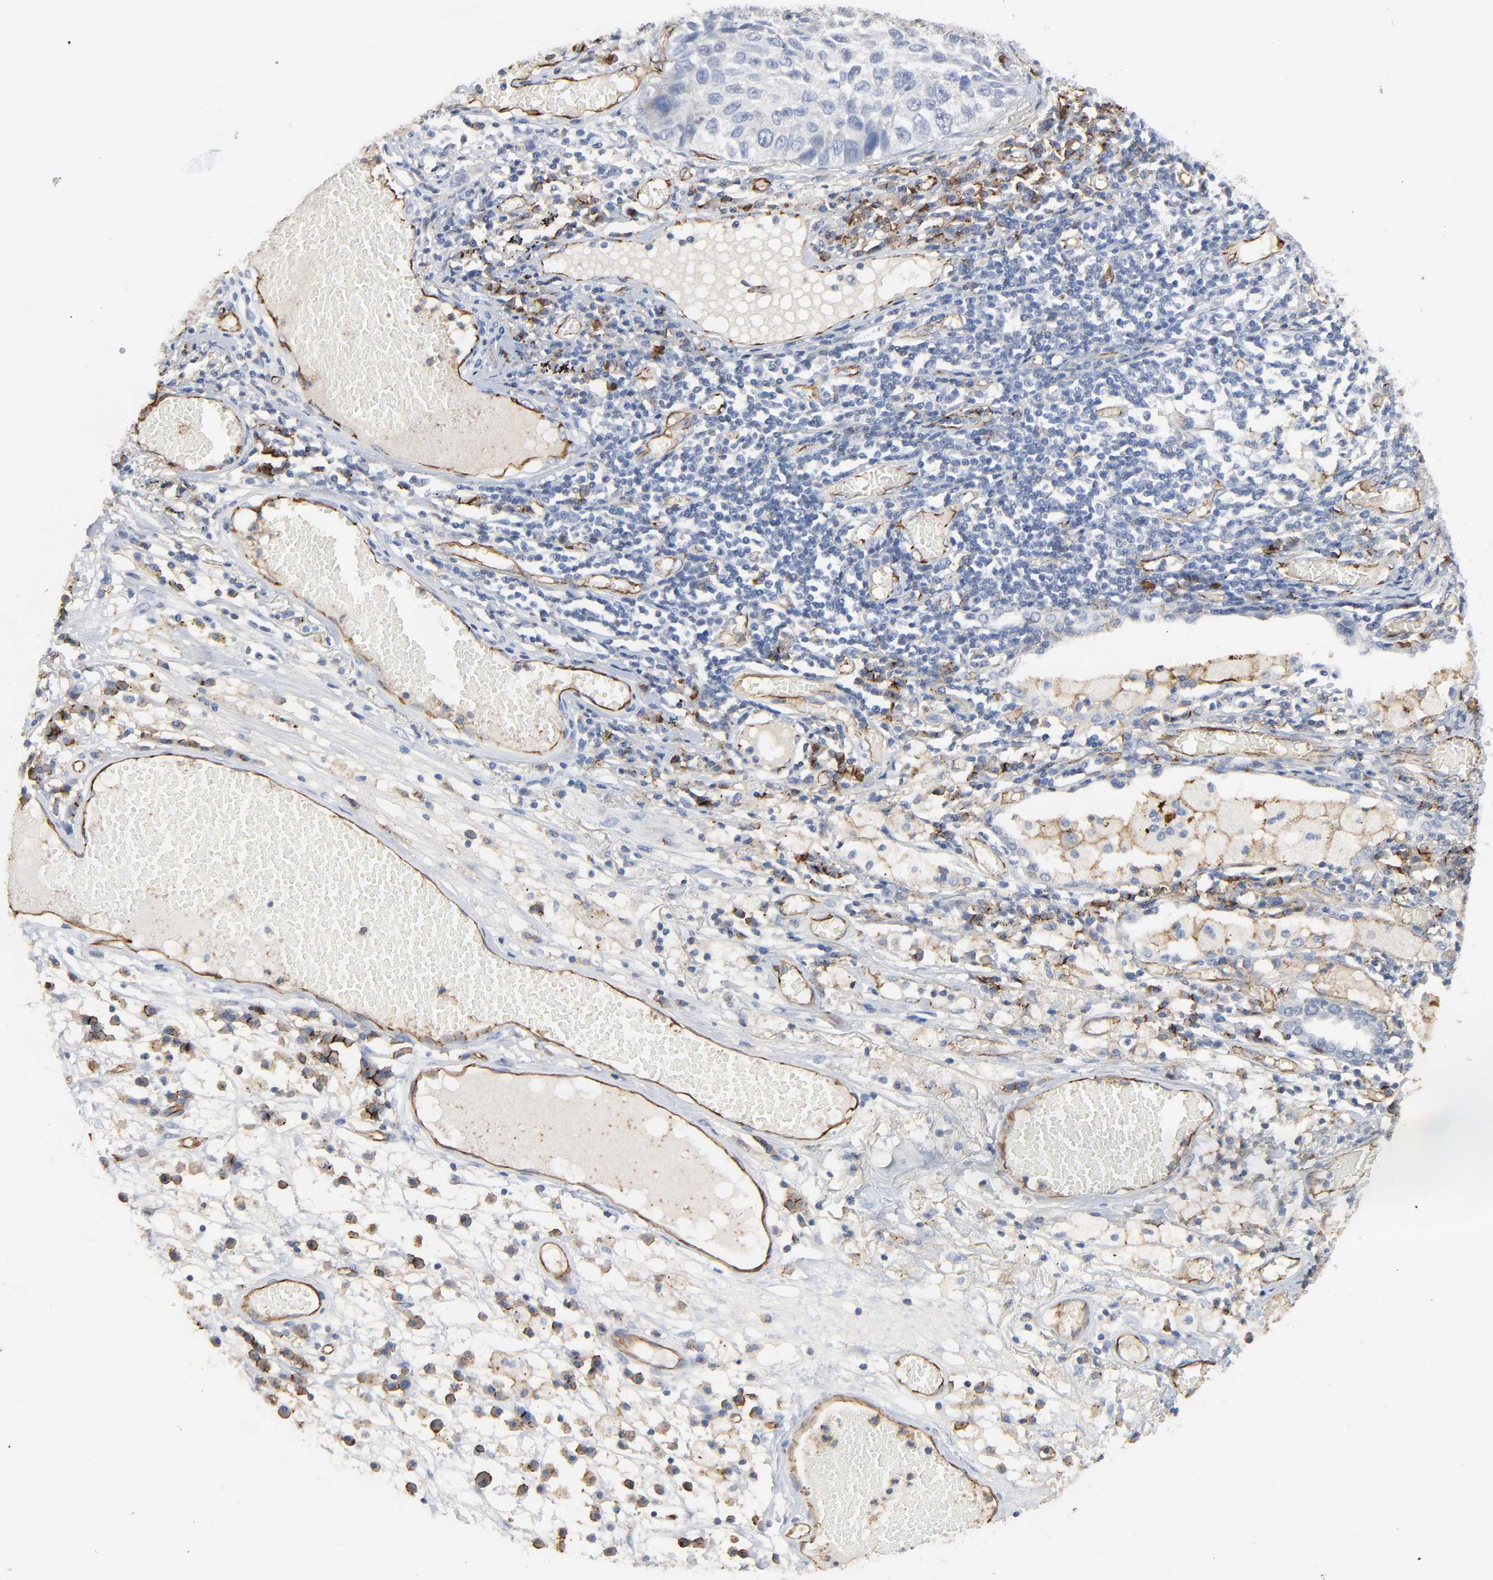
{"staining": {"intensity": "negative", "quantity": "none", "location": "none"}, "tissue": "lung cancer", "cell_type": "Tumor cells", "image_type": "cancer", "snomed": [{"axis": "morphology", "description": "Squamous cell carcinoma, NOS"}, {"axis": "topography", "description": "Lung"}], "caption": "Lung cancer was stained to show a protein in brown. There is no significant staining in tumor cells.", "gene": "PECAM1", "patient": {"sex": "male", "age": 71}}